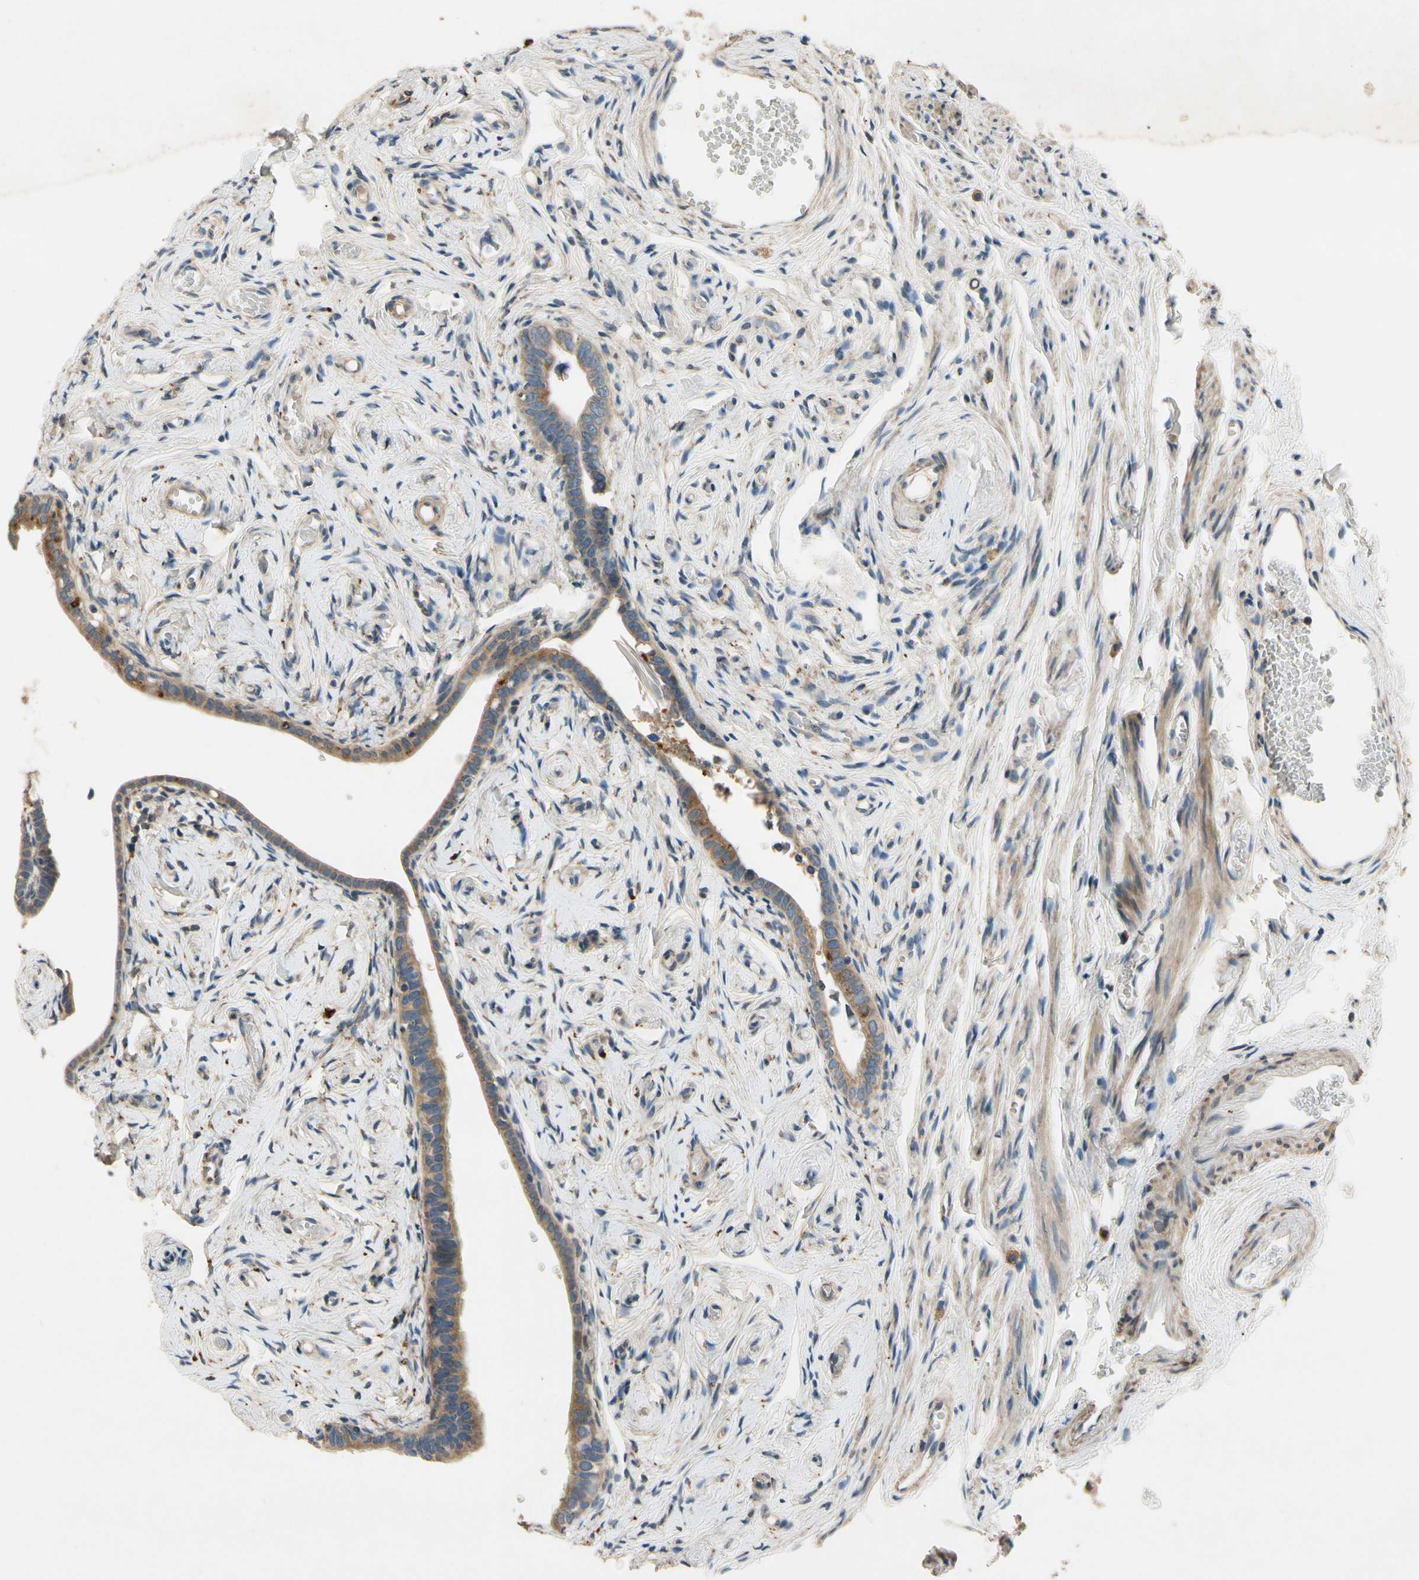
{"staining": {"intensity": "moderate", "quantity": ">75%", "location": "cytoplasmic/membranous"}, "tissue": "fallopian tube", "cell_type": "Glandular cells", "image_type": "normal", "snomed": [{"axis": "morphology", "description": "Normal tissue, NOS"}, {"axis": "topography", "description": "Fallopian tube"}], "caption": "Brown immunohistochemical staining in unremarkable fallopian tube exhibits moderate cytoplasmic/membranous positivity in approximately >75% of glandular cells.", "gene": "ALKBH3", "patient": {"sex": "female", "age": 71}}